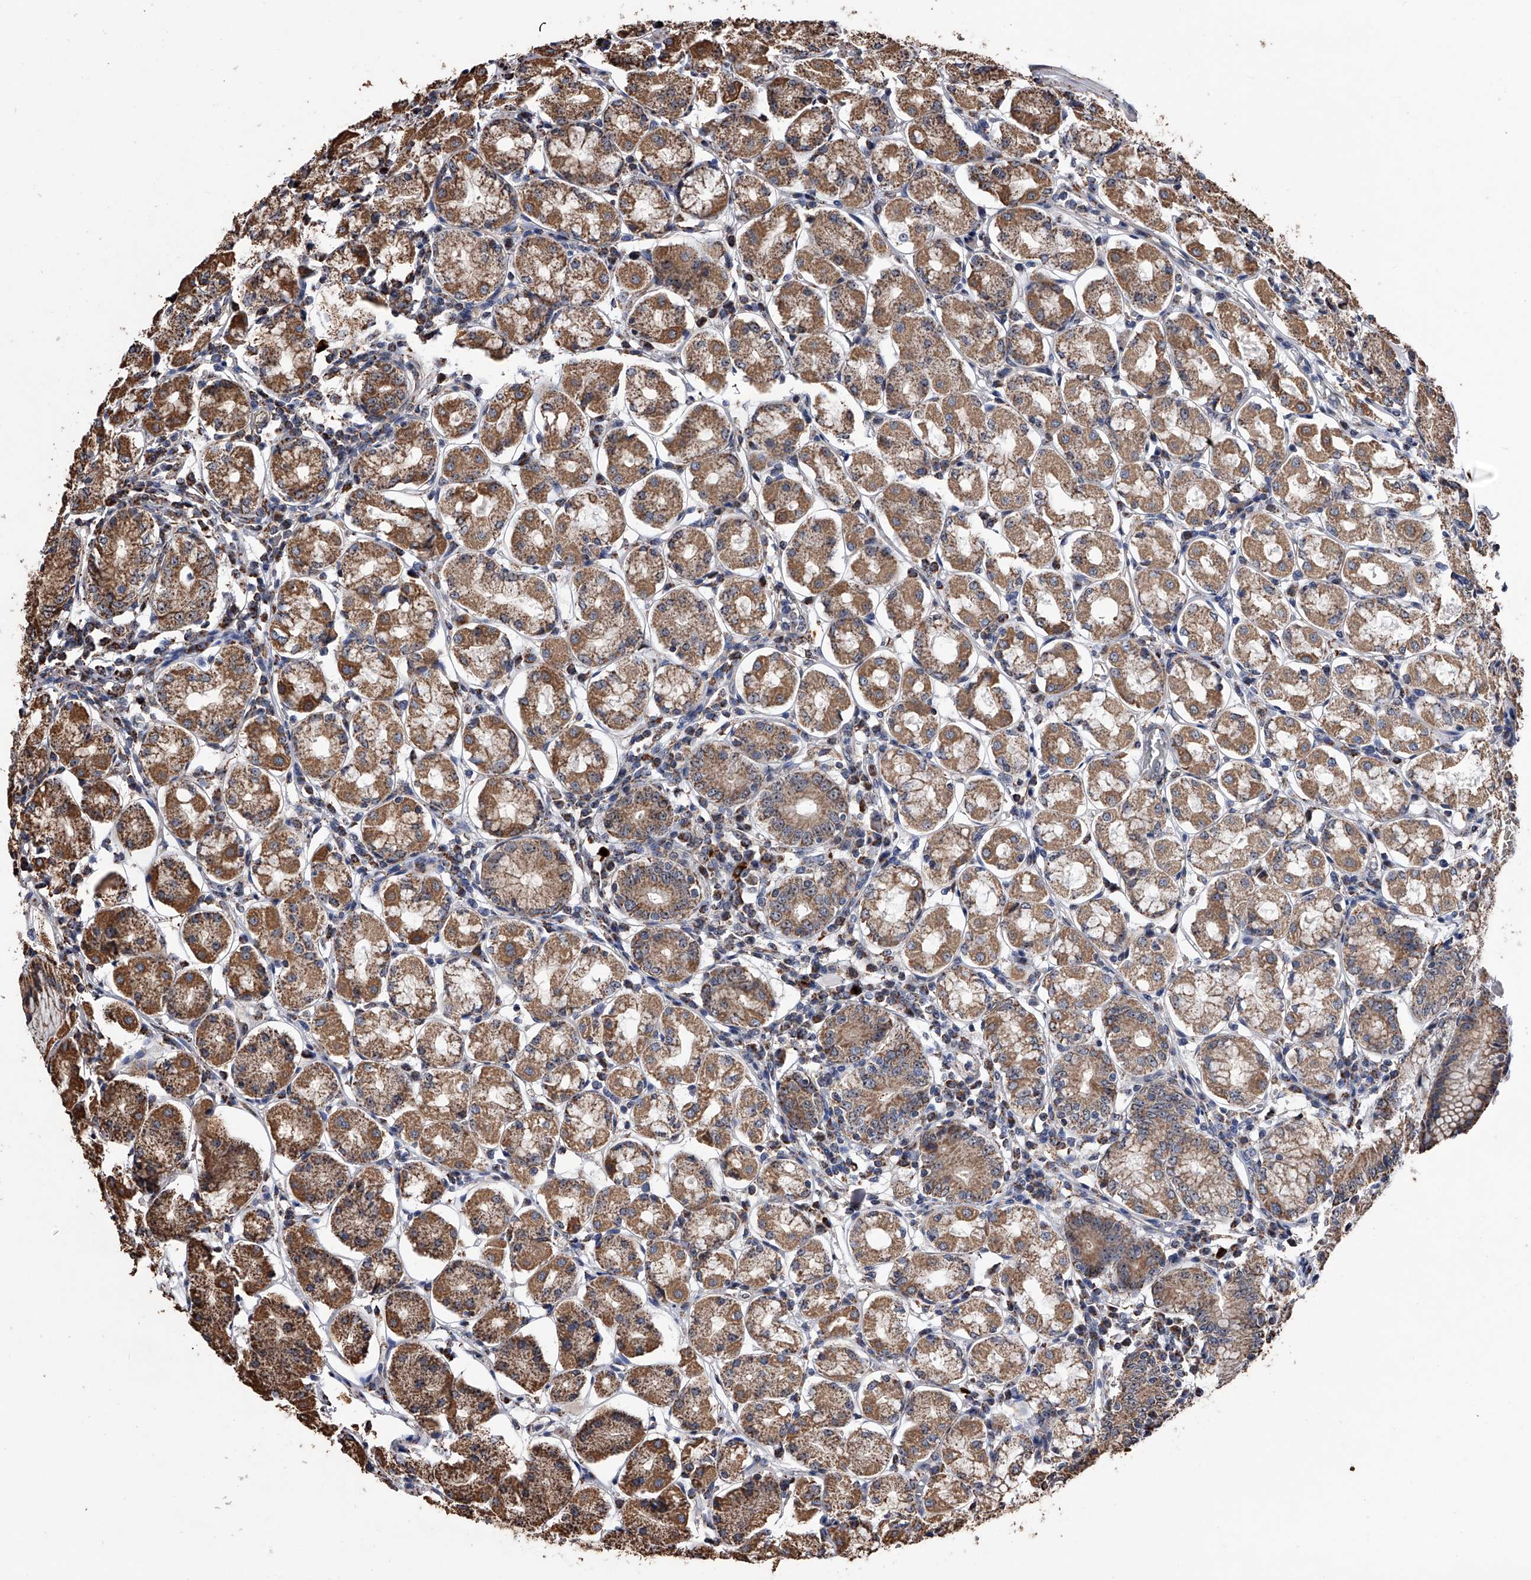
{"staining": {"intensity": "moderate", "quantity": ">75%", "location": "cytoplasmic/membranous"}, "tissue": "stomach", "cell_type": "Glandular cells", "image_type": "normal", "snomed": [{"axis": "morphology", "description": "Normal tissue, NOS"}, {"axis": "topography", "description": "Stomach, lower"}], "caption": "Human stomach stained with a brown dye demonstrates moderate cytoplasmic/membranous positive expression in about >75% of glandular cells.", "gene": "SMPDL3A", "patient": {"sex": "female", "age": 56}}